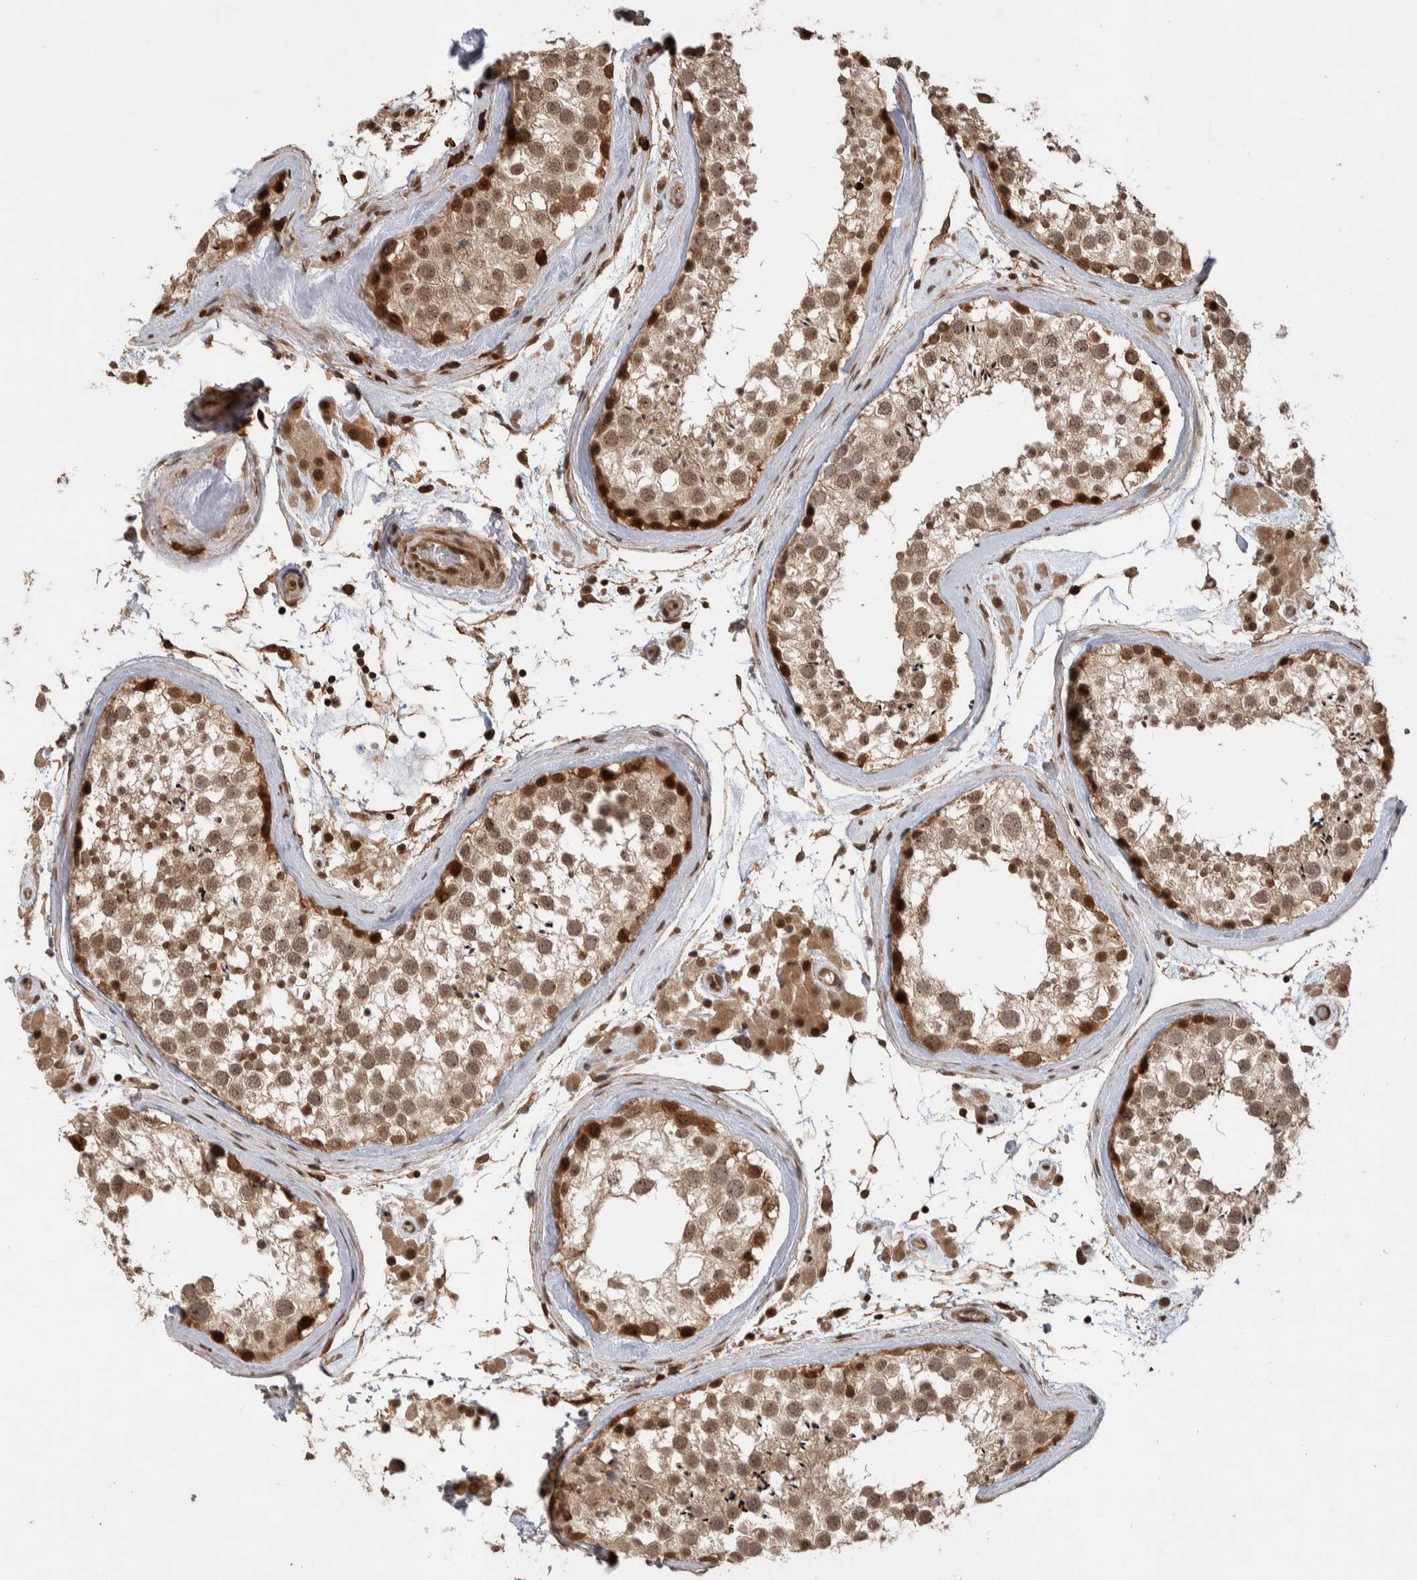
{"staining": {"intensity": "moderate", "quantity": ">75%", "location": "cytoplasmic/membranous,nuclear"}, "tissue": "testis", "cell_type": "Cells in seminiferous ducts", "image_type": "normal", "snomed": [{"axis": "morphology", "description": "Normal tissue, NOS"}, {"axis": "topography", "description": "Testis"}], "caption": "Testis stained with DAB (3,3'-diaminobenzidine) immunohistochemistry (IHC) exhibits medium levels of moderate cytoplasmic/membranous,nuclear staining in about >75% of cells in seminiferous ducts.", "gene": "TOR1B", "patient": {"sex": "male", "age": 46}}